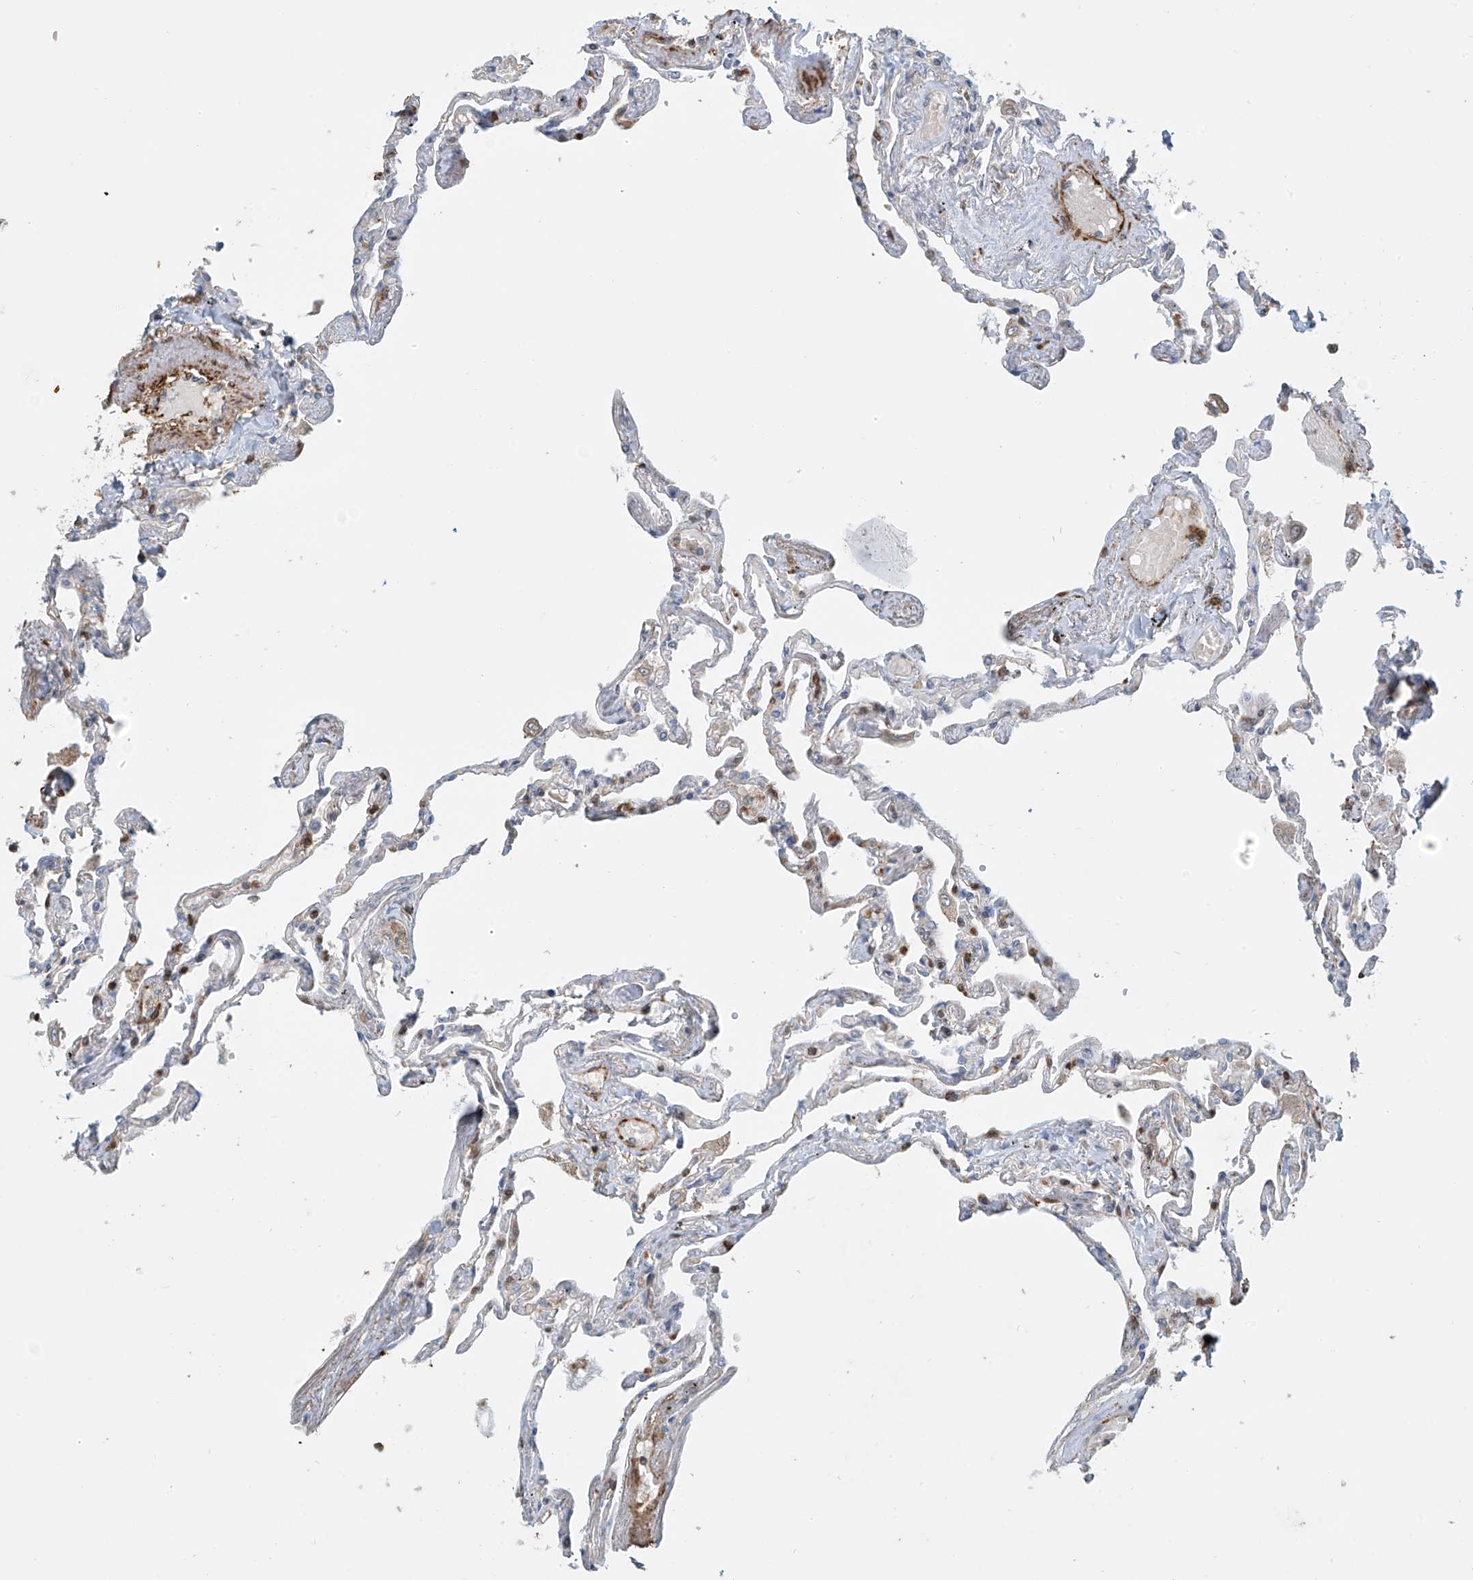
{"staining": {"intensity": "moderate", "quantity": "<25%", "location": "cytoplasmic/membranous"}, "tissue": "lung", "cell_type": "Alveolar cells", "image_type": "normal", "snomed": [{"axis": "morphology", "description": "Normal tissue, NOS"}, {"axis": "topography", "description": "Lung"}], "caption": "Protein expression analysis of normal human lung reveals moderate cytoplasmic/membranous staining in about <25% of alveolar cells. The staining is performed using DAB brown chromogen to label protein expression. The nuclei are counter-stained blue using hematoxylin.", "gene": "SH3BGRL3", "patient": {"sex": "female", "age": 67}}